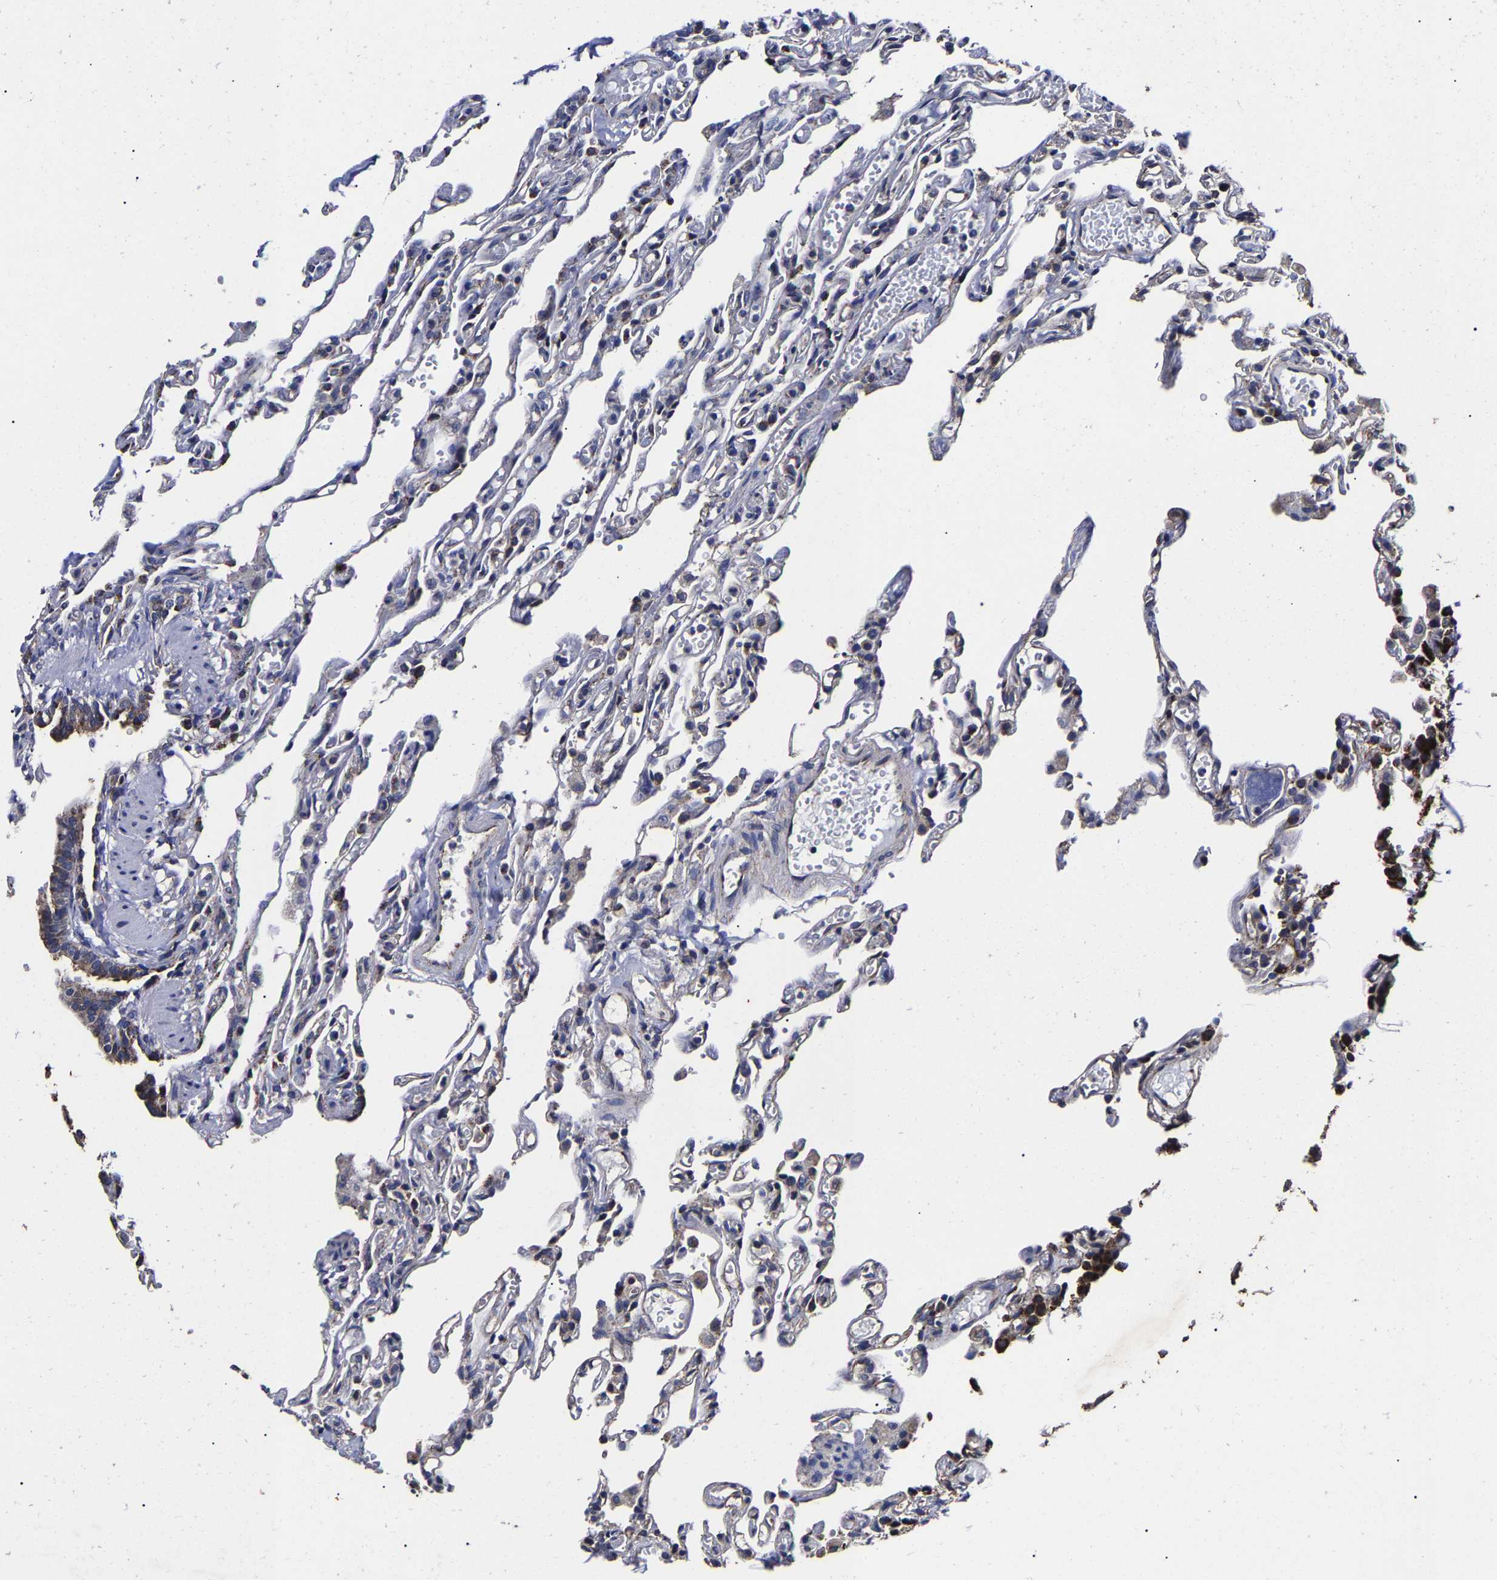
{"staining": {"intensity": "strong", "quantity": "<25%", "location": "cytoplasmic/membranous"}, "tissue": "lung", "cell_type": "Alveolar cells", "image_type": "normal", "snomed": [{"axis": "morphology", "description": "Normal tissue, NOS"}, {"axis": "topography", "description": "Lung"}], "caption": "Protein staining by IHC reveals strong cytoplasmic/membranous positivity in about <25% of alveolar cells in unremarkable lung.", "gene": "AASS", "patient": {"sex": "male", "age": 21}}